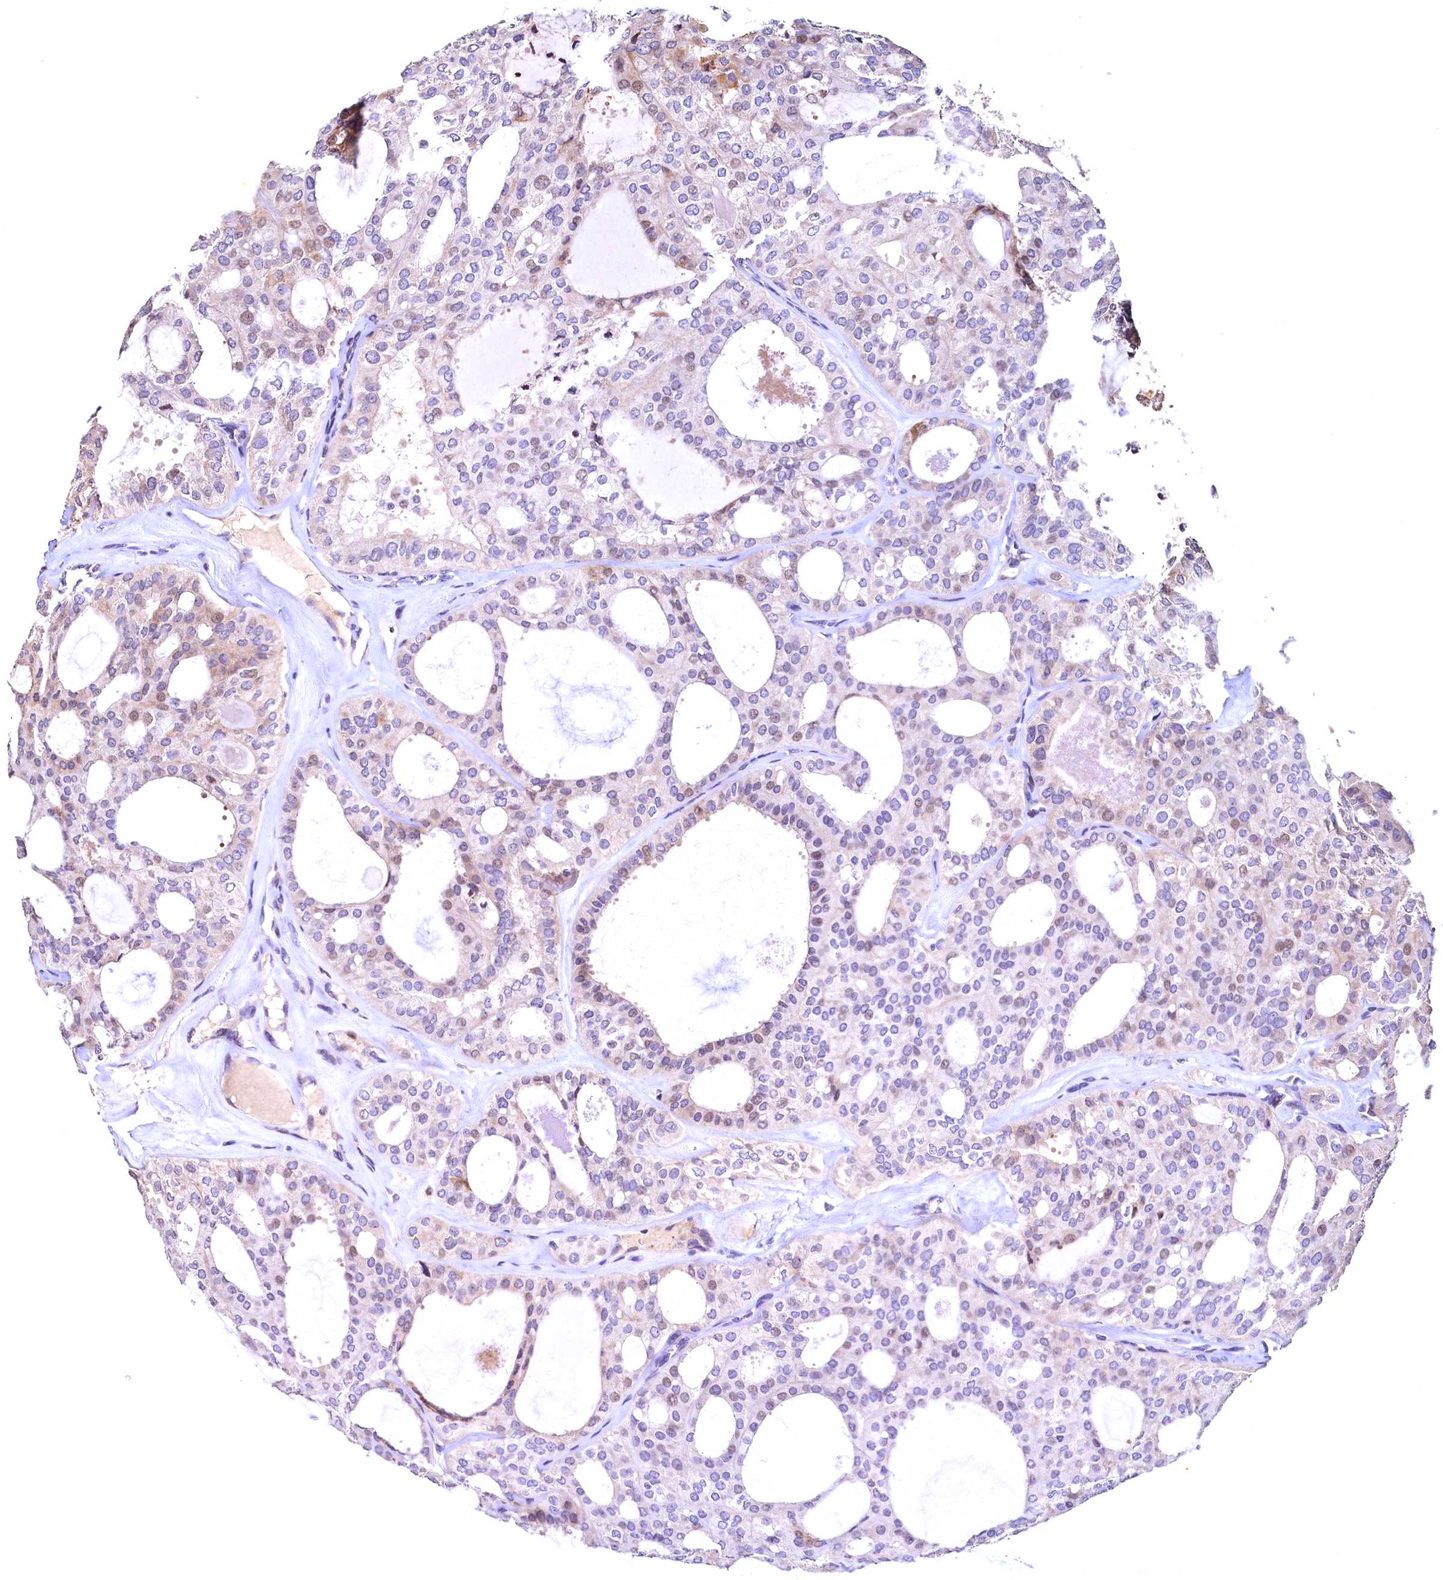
{"staining": {"intensity": "weak", "quantity": "<25%", "location": "nuclear"}, "tissue": "thyroid cancer", "cell_type": "Tumor cells", "image_type": "cancer", "snomed": [{"axis": "morphology", "description": "Follicular adenoma carcinoma, NOS"}, {"axis": "topography", "description": "Thyroid gland"}], "caption": "Immunohistochemistry (IHC) micrograph of neoplastic tissue: human follicular adenoma carcinoma (thyroid) stained with DAB reveals no significant protein expression in tumor cells.", "gene": "LATS2", "patient": {"sex": "male", "age": 75}}